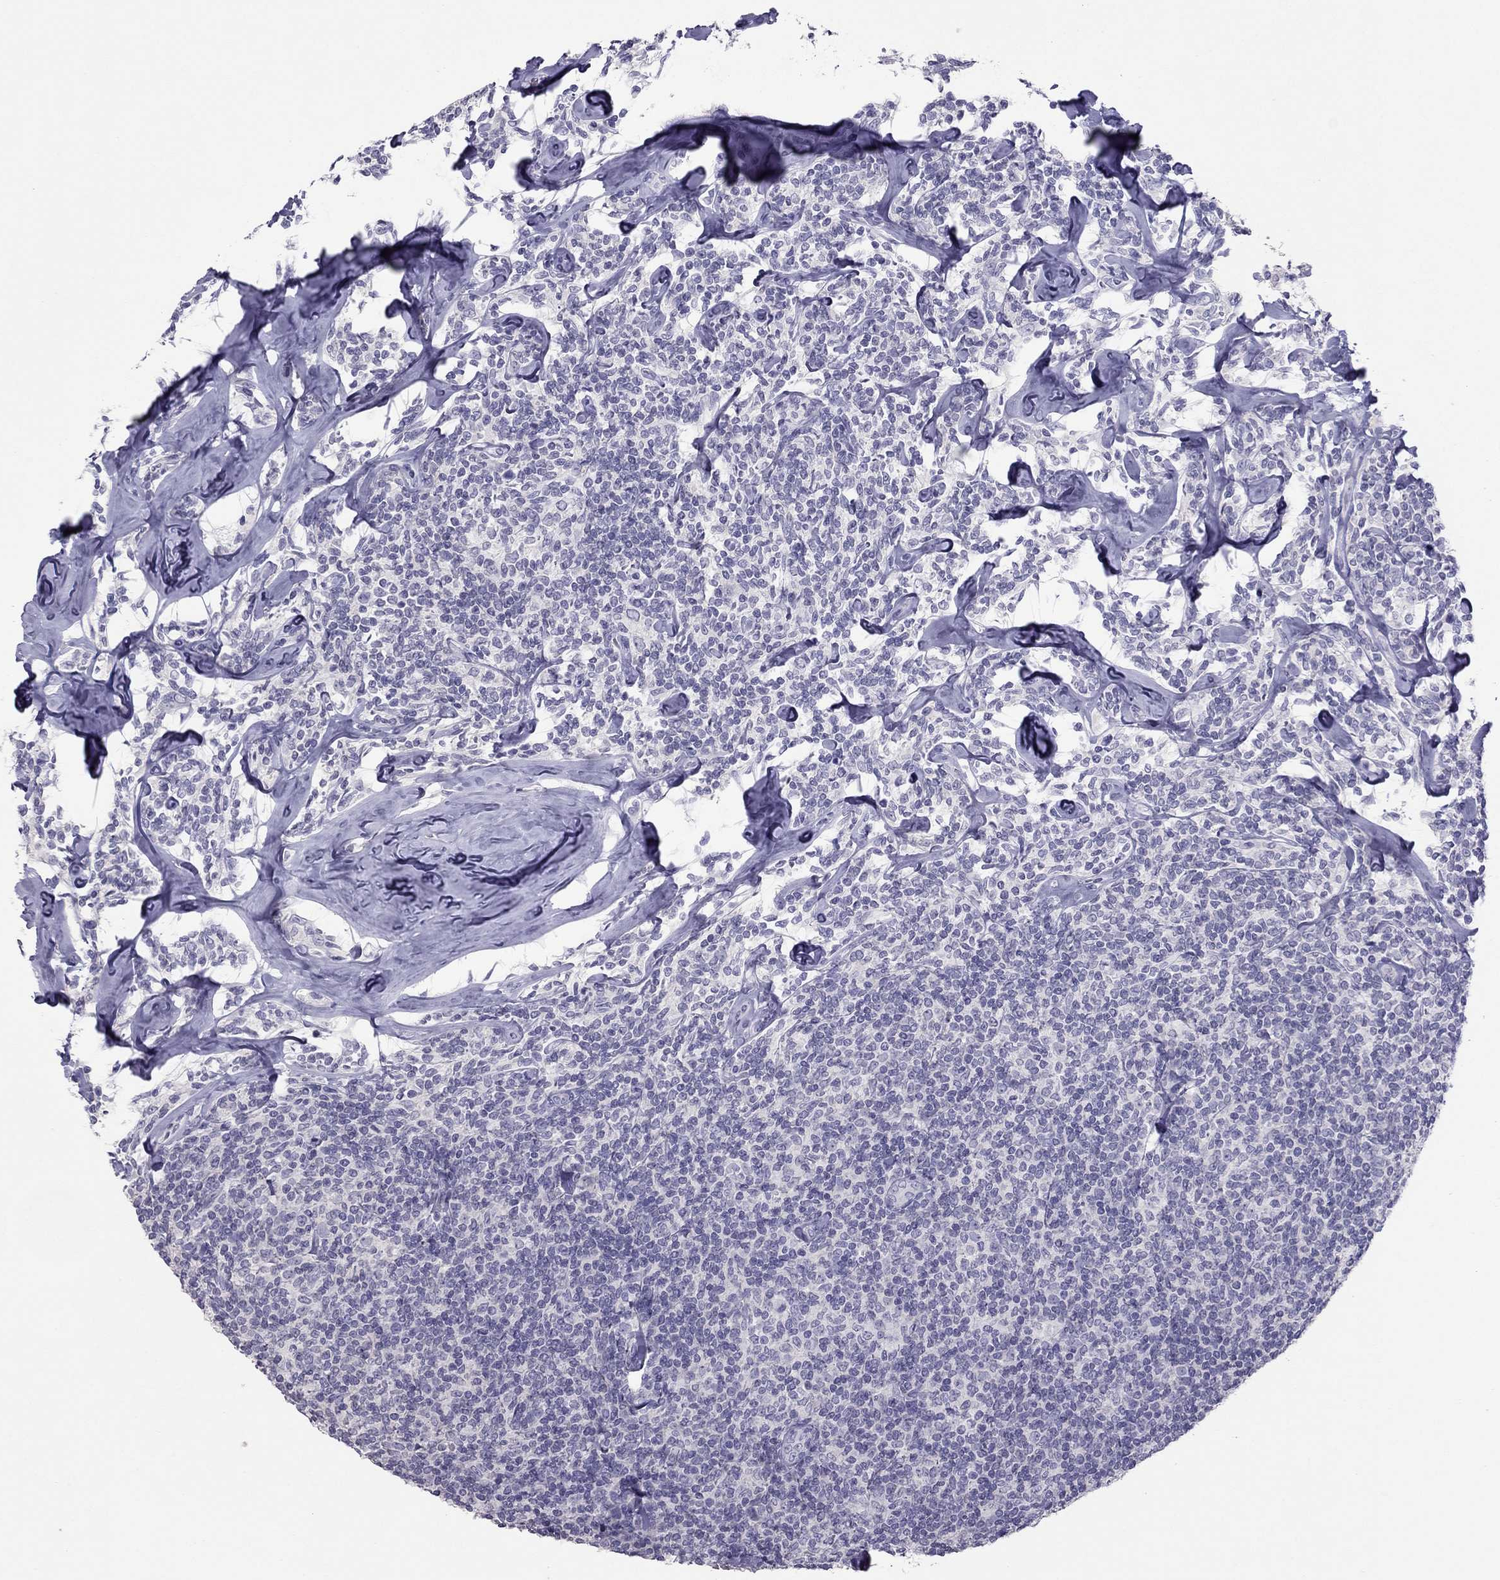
{"staining": {"intensity": "negative", "quantity": "none", "location": "none"}, "tissue": "lymphoma", "cell_type": "Tumor cells", "image_type": "cancer", "snomed": [{"axis": "morphology", "description": "Malignant lymphoma, non-Hodgkin's type, Low grade"}, {"axis": "topography", "description": "Lymph node"}], "caption": "Protein analysis of lymphoma reveals no significant staining in tumor cells. The staining was performed using DAB (3,3'-diaminobenzidine) to visualize the protein expression in brown, while the nuclei were stained in blue with hematoxylin (Magnification: 20x).", "gene": "RGS8", "patient": {"sex": "female", "age": 56}}